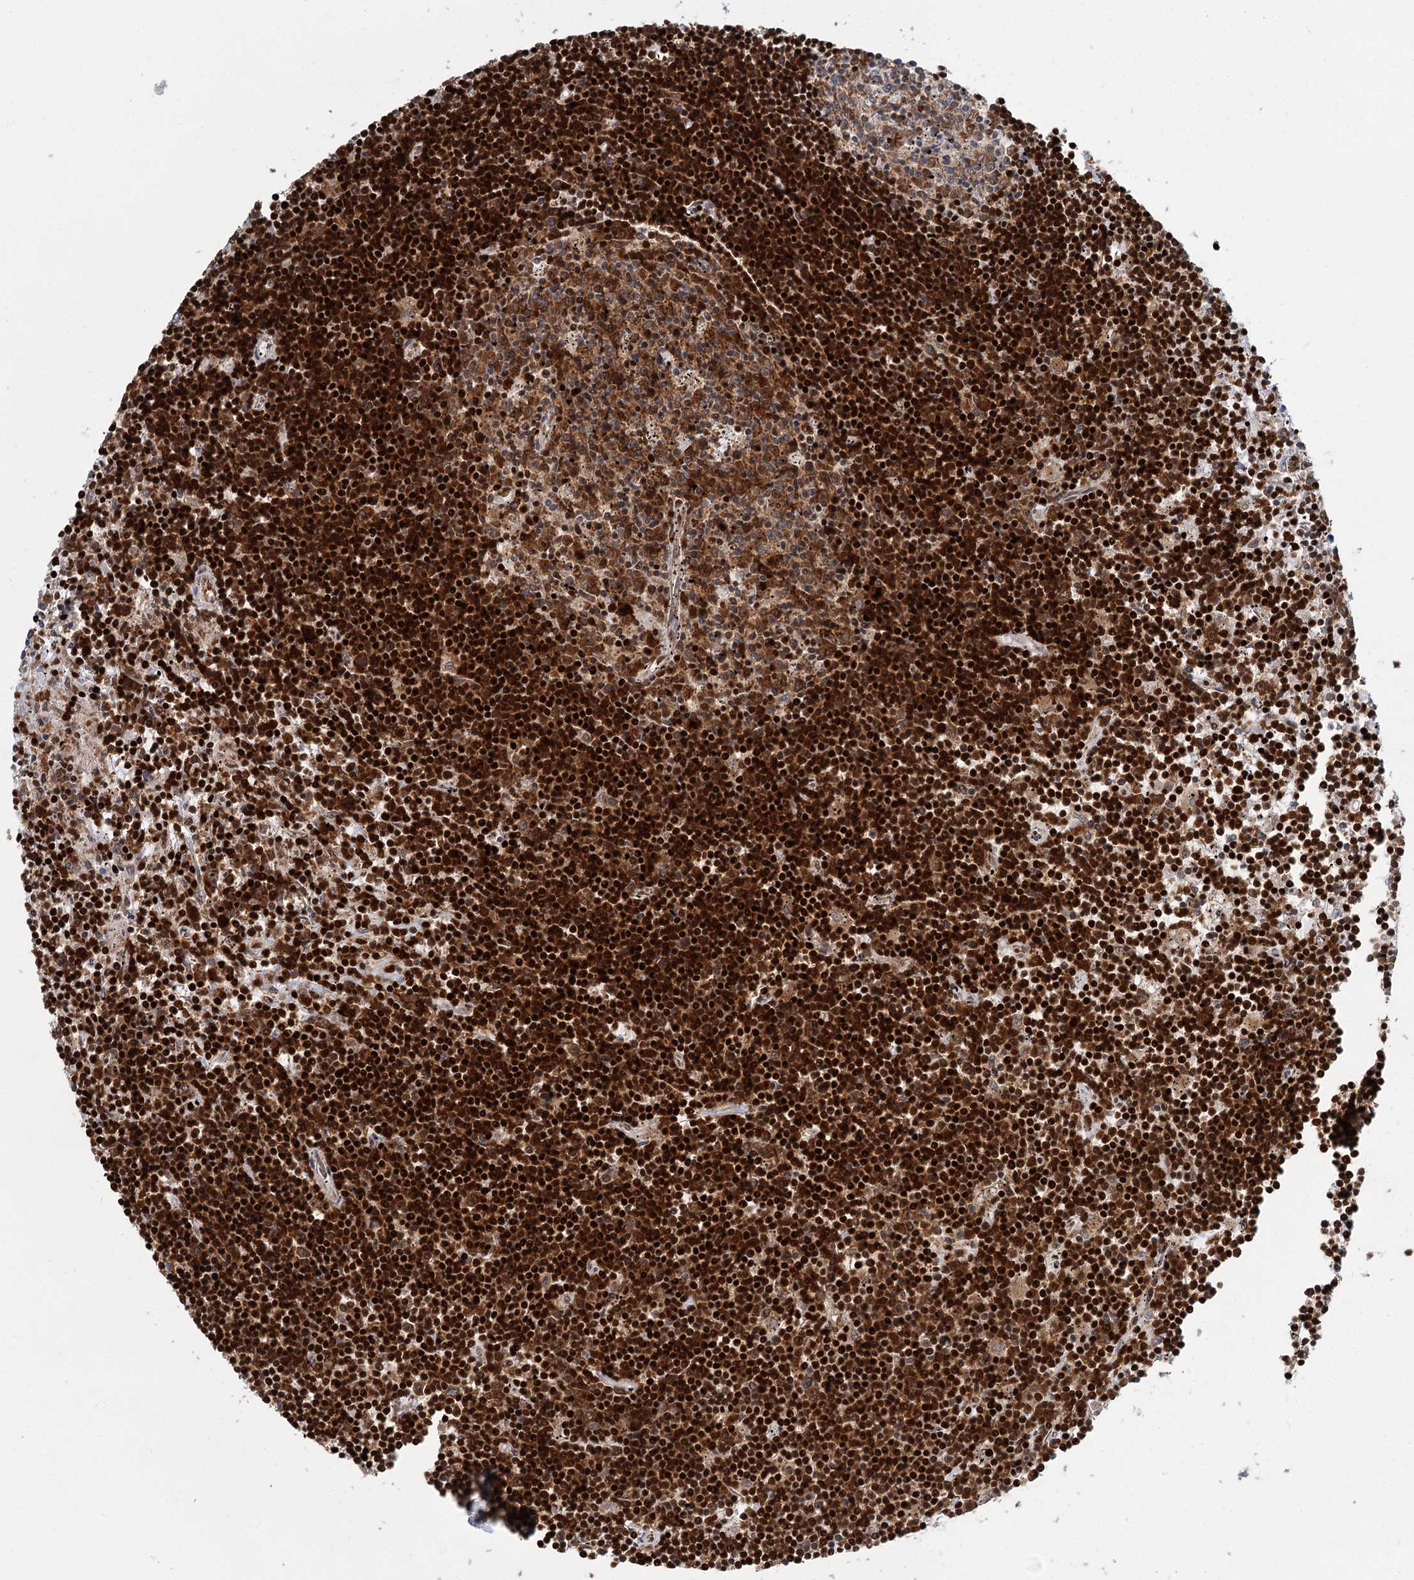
{"staining": {"intensity": "strong", "quantity": ">75%", "location": "nuclear"}, "tissue": "lymphoma", "cell_type": "Tumor cells", "image_type": "cancer", "snomed": [{"axis": "morphology", "description": "Malignant lymphoma, non-Hodgkin's type, Low grade"}, {"axis": "topography", "description": "Spleen"}], "caption": "Immunohistochemistry histopathology image of neoplastic tissue: lymphoma stained using immunohistochemistry exhibits high levels of strong protein expression localized specifically in the nuclear of tumor cells, appearing as a nuclear brown color.", "gene": "GPATCH11", "patient": {"sex": "male", "age": 76}}